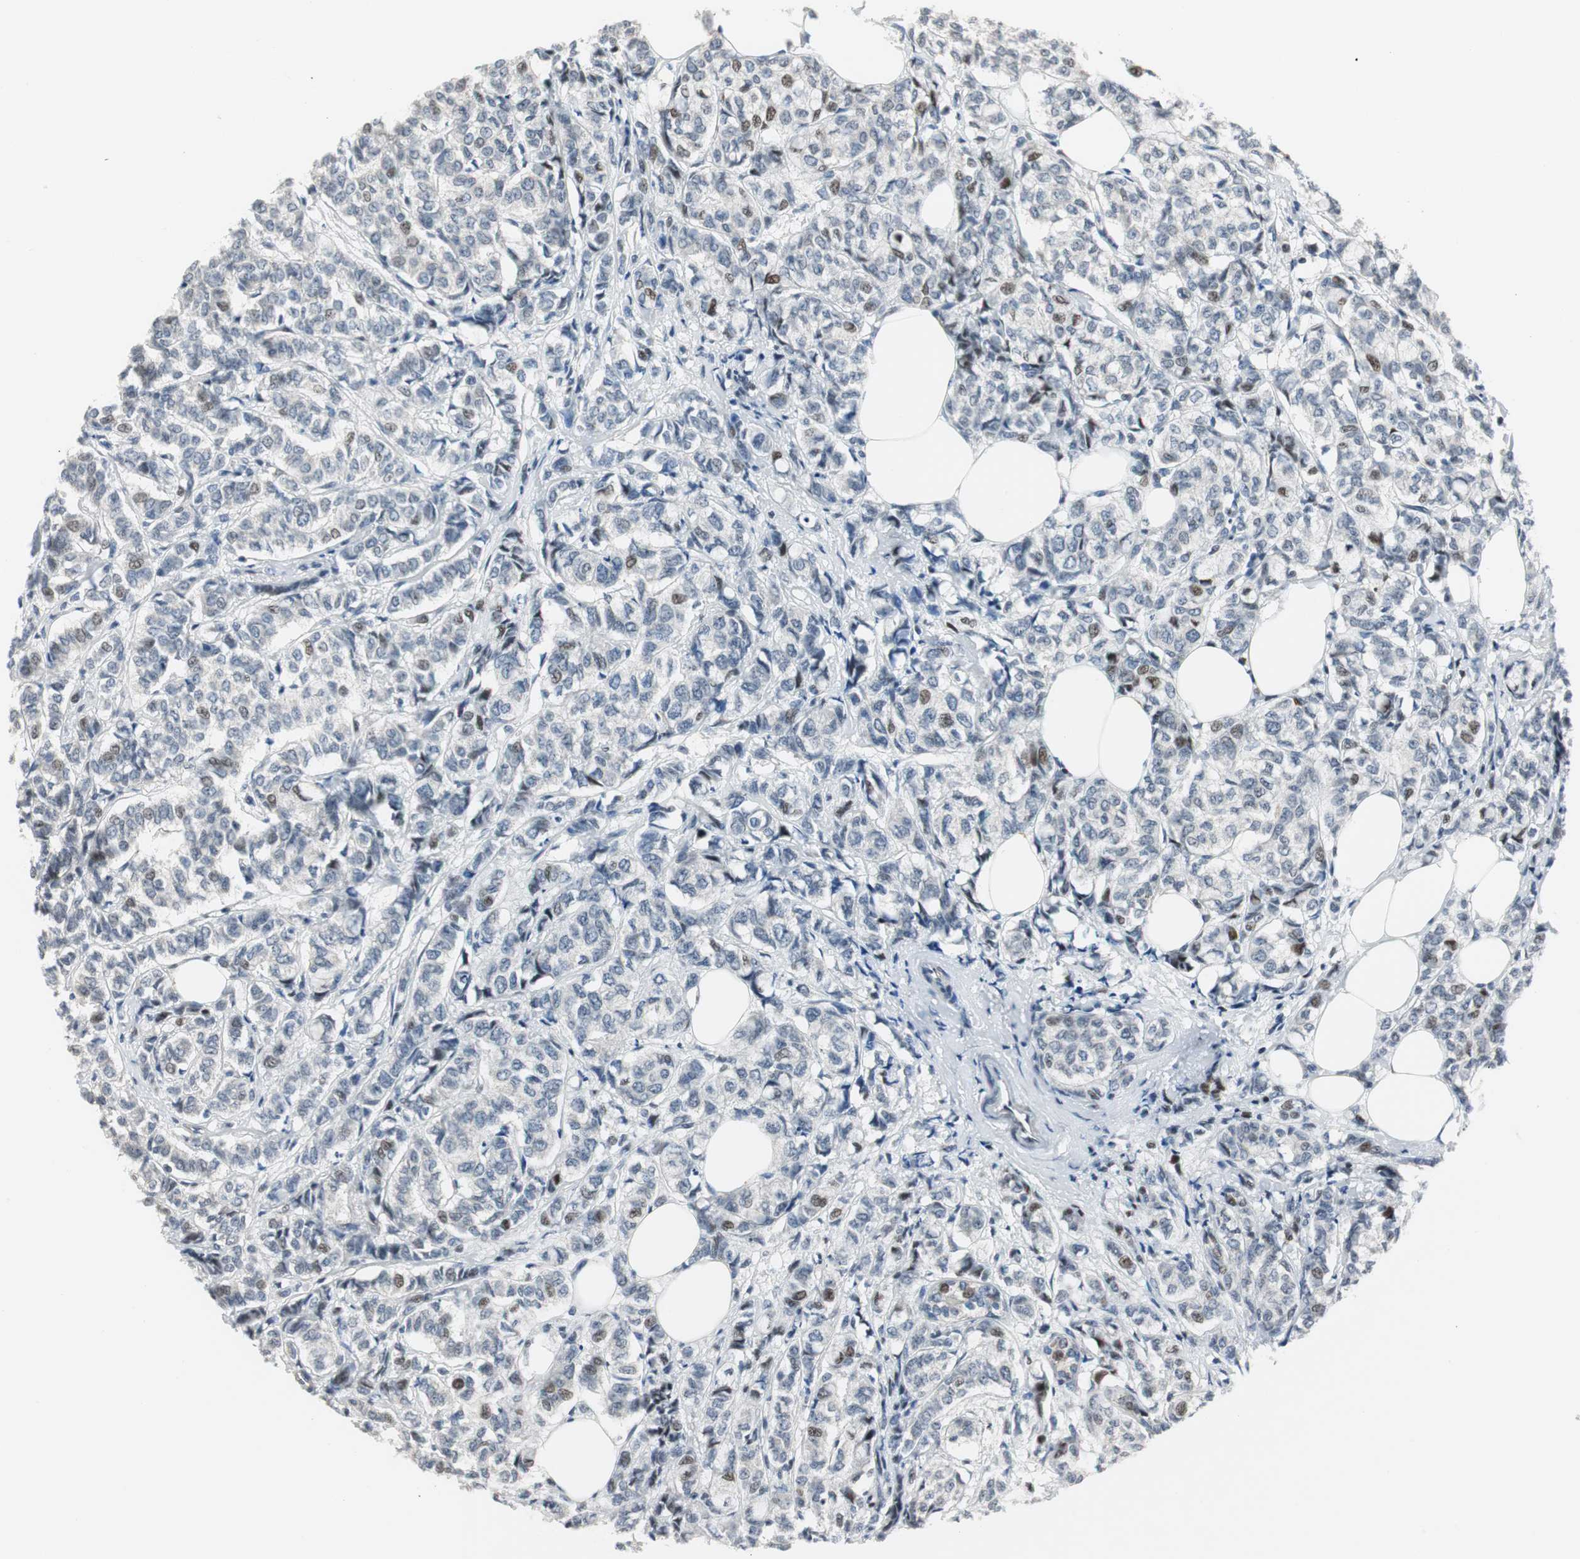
{"staining": {"intensity": "moderate", "quantity": "<25%", "location": "nuclear"}, "tissue": "breast cancer", "cell_type": "Tumor cells", "image_type": "cancer", "snomed": [{"axis": "morphology", "description": "Lobular carcinoma"}, {"axis": "topography", "description": "Breast"}], "caption": "Breast cancer (lobular carcinoma) tissue shows moderate nuclear staining in about <25% of tumor cells (Stains: DAB (3,3'-diaminobenzidine) in brown, nuclei in blue, Microscopy: brightfield microscopy at high magnification).", "gene": "RAD1", "patient": {"sex": "female", "age": 60}}